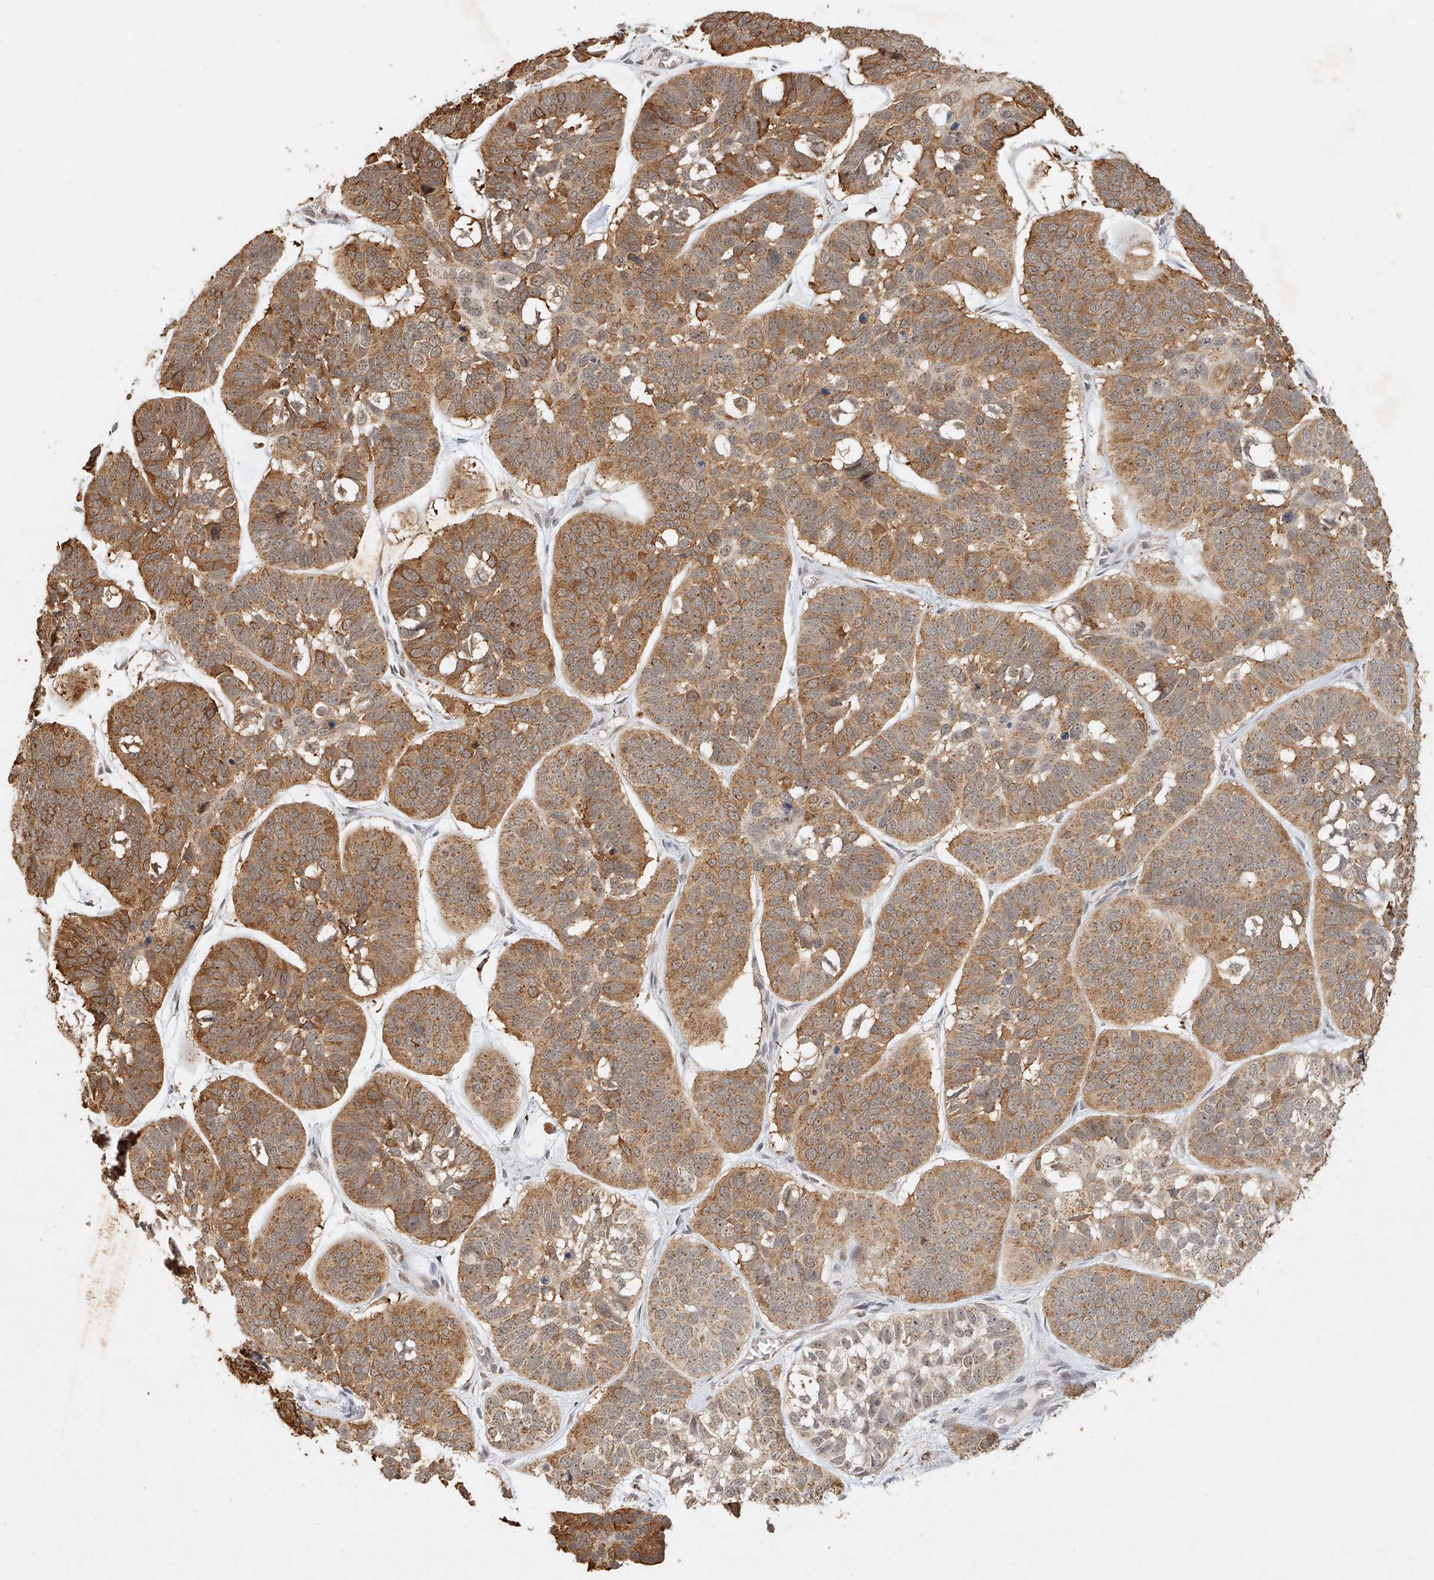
{"staining": {"intensity": "moderate", "quantity": ">75%", "location": "cytoplasmic/membranous"}, "tissue": "skin cancer", "cell_type": "Tumor cells", "image_type": "cancer", "snomed": [{"axis": "morphology", "description": "Basal cell carcinoma"}, {"axis": "topography", "description": "Skin"}], "caption": "A brown stain highlights moderate cytoplasmic/membranous staining of a protein in human skin cancer (basal cell carcinoma) tumor cells.", "gene": "CXorf58", "patient": {"sex": "male", "age": 62}}